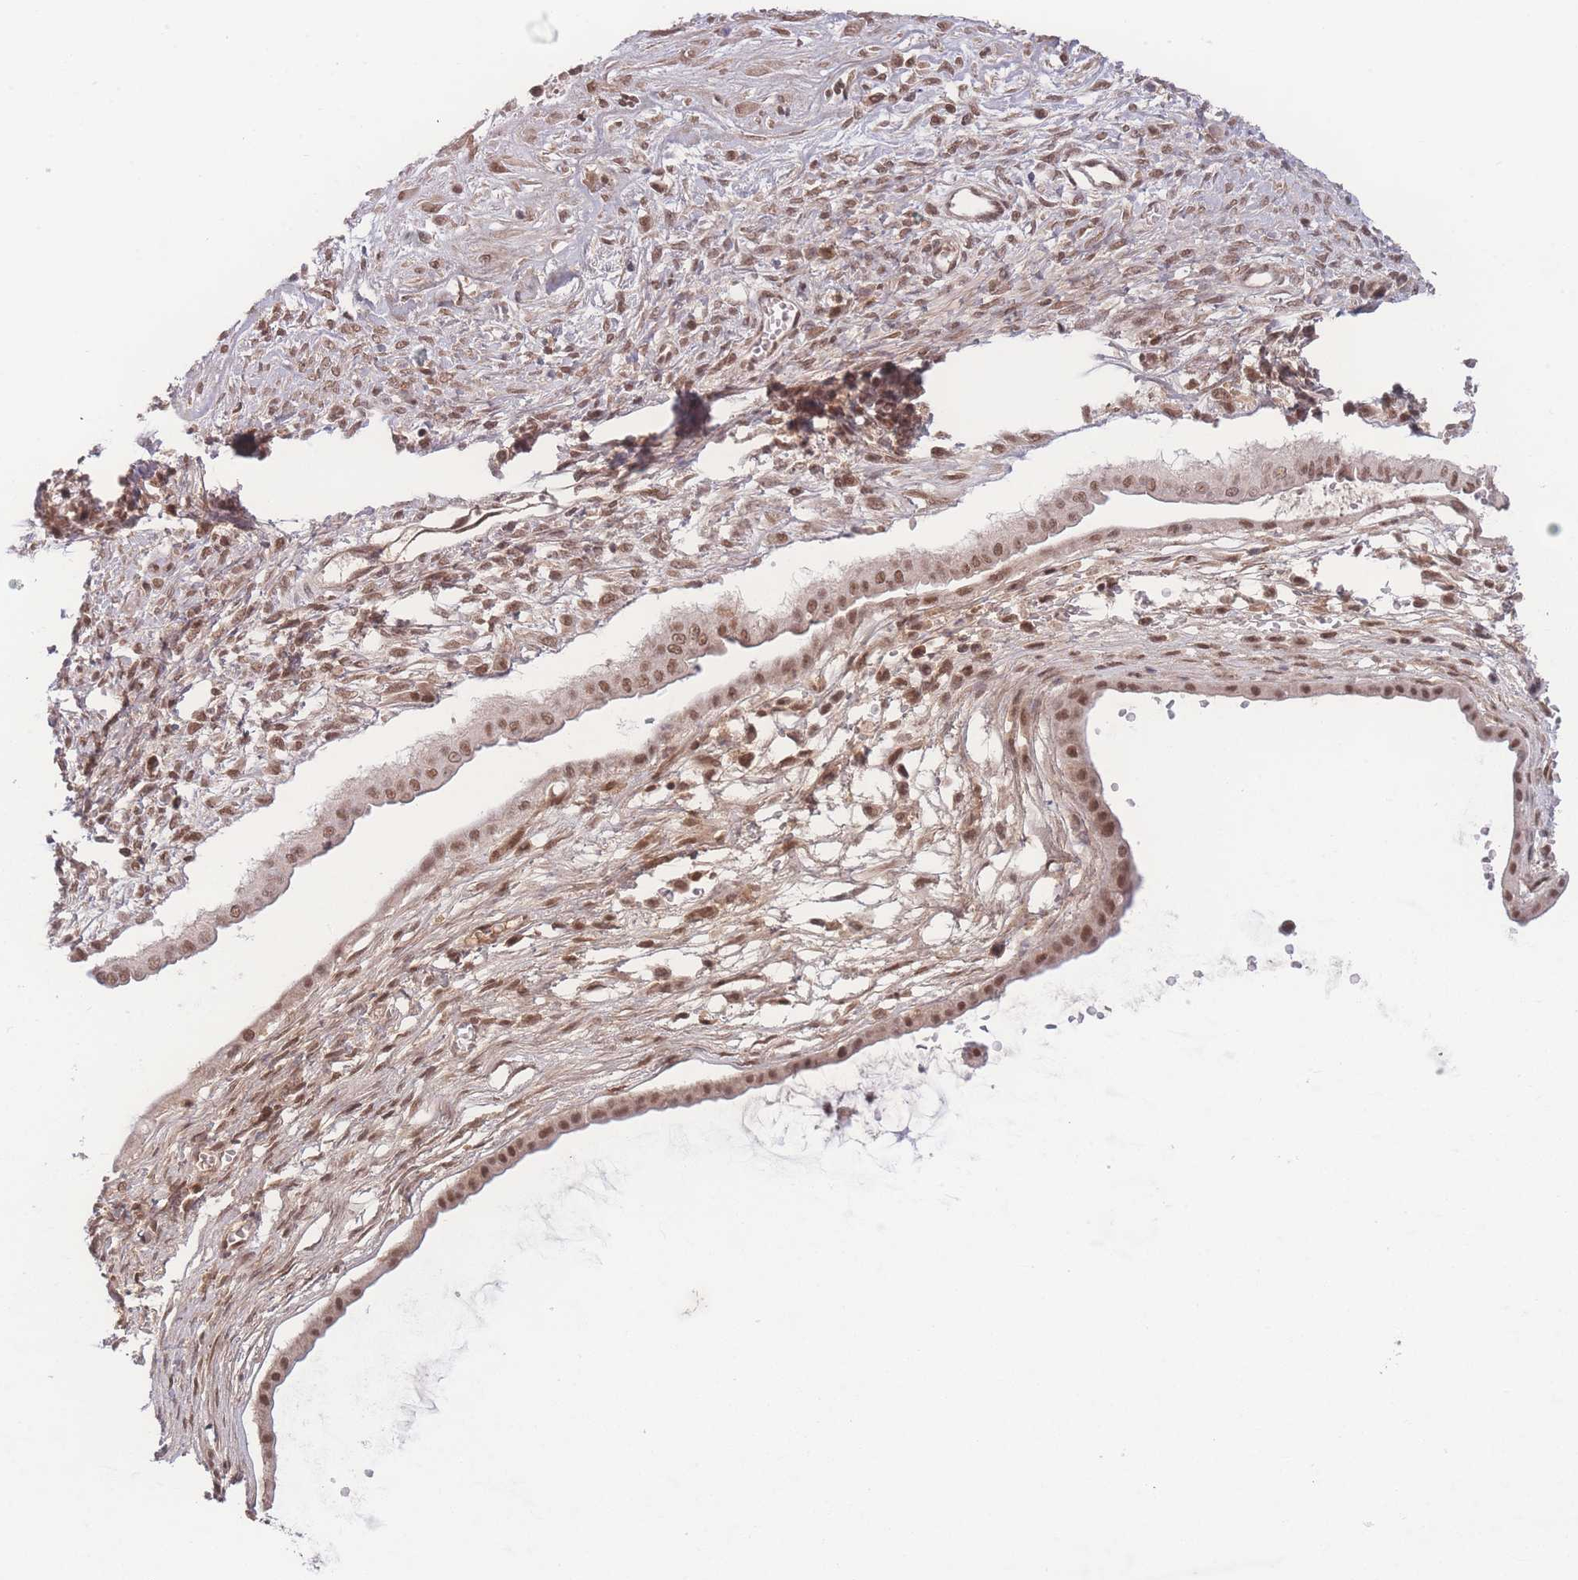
{"staining": {"intensity": "moderate", "quantity": ">75%", "location": "nuclear"}, "tissue": "ovarian cancer", "cell_type": "Tumor cells", "image_type": "cancer", "snomed": [{"axis": "morphology", "description": "Cystadenocarcinoma, mucinous, NOS"}, {"axis": "topography", "description": "Ovary"}], "caption": "Moderate nuclear positivity is present in about >75% of tumor cells in ovarian cancer. (brown staining indicates protein expression, while blue staining denotes nuclei).", "gene": "RAVER1", "patient": {"sex": "female", "age": 73}}